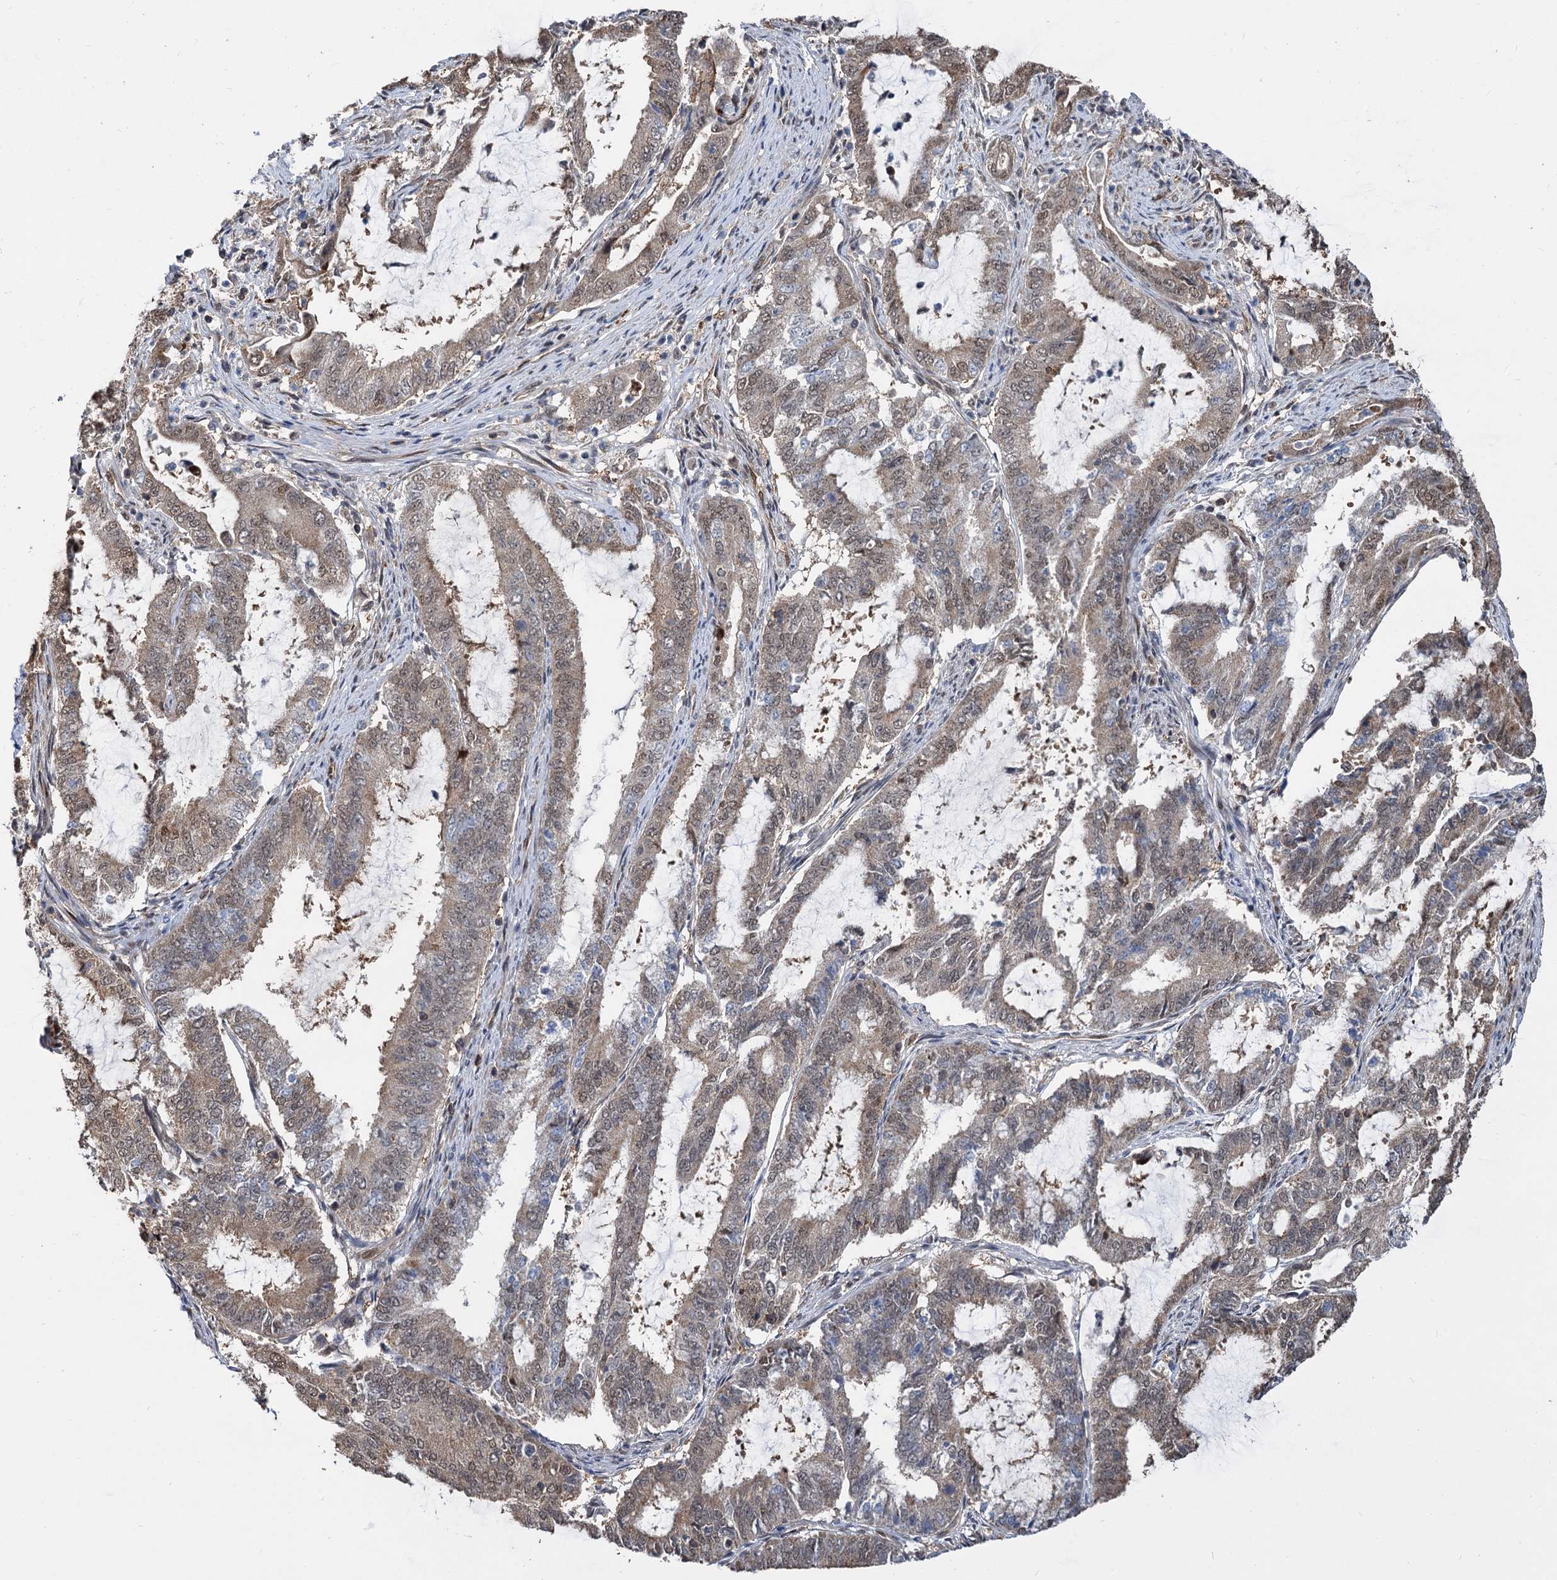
{"staining": {"intensity": "weak", "quantity": ">75%", "location": "cytoplasmic/membranous,nuclear"}, "tissue": "endometrial cancer", "cell_type": "Tumor cells", "image_type": "cancer", "snomed": [{"axis": "morphology", "description": "Adenocarcinoma, NOS"}, {"axis": "topography", "description": "Endometrium"}], "caption": "Immunohistochemical staining of endometrial cancer displays weak cytoplasmic/membranous and nuclear protein staining in approximately >75% of tumor cells.", "gene": "PSMD4", "patient": {"sex": "female", "age": 51}}